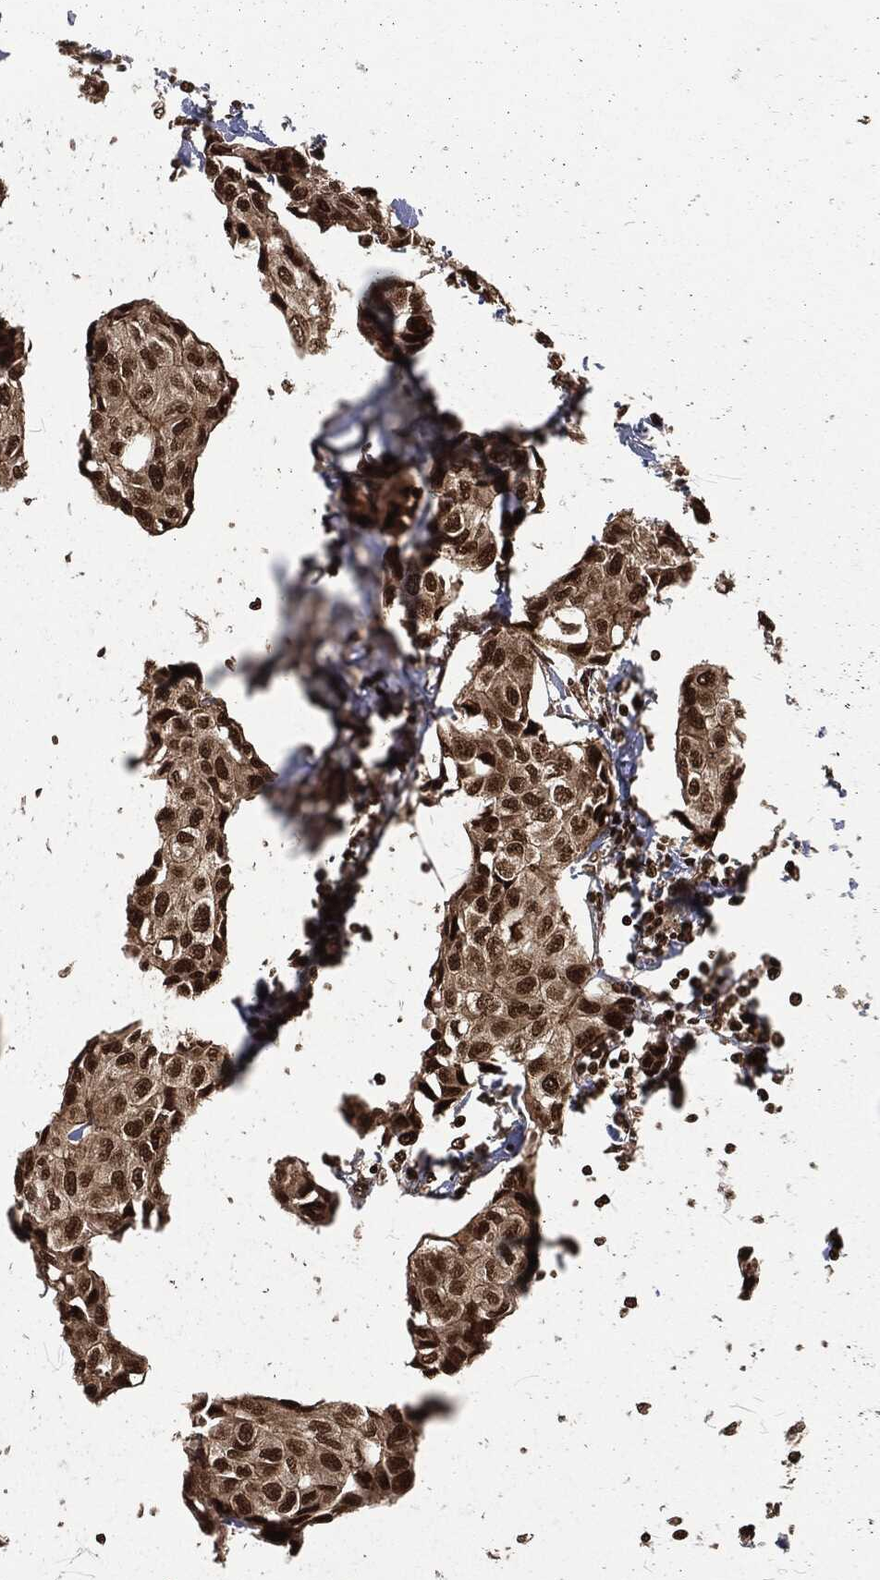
{"staining": {"intensity": "strong", "quantity": "25%-75%", "location": "cytoplasmic/membranous,nuclear"}, "tissue": "breast cancer", "cell_type": "Tumor cells", "image_type": "cancer", "snomed": [{"axis": "morphology", "description": "Duct carcinoma"}, {"axis": "topography", "description": "Breast"}], "caption": "A micrograph of breast cancer stained for a protein demonstrates strong cytoplasmic/membranous and nuclear brown staining in tumor cells.", "gene": "NGRN", "patient": {"sex": "female", "age": 80}}